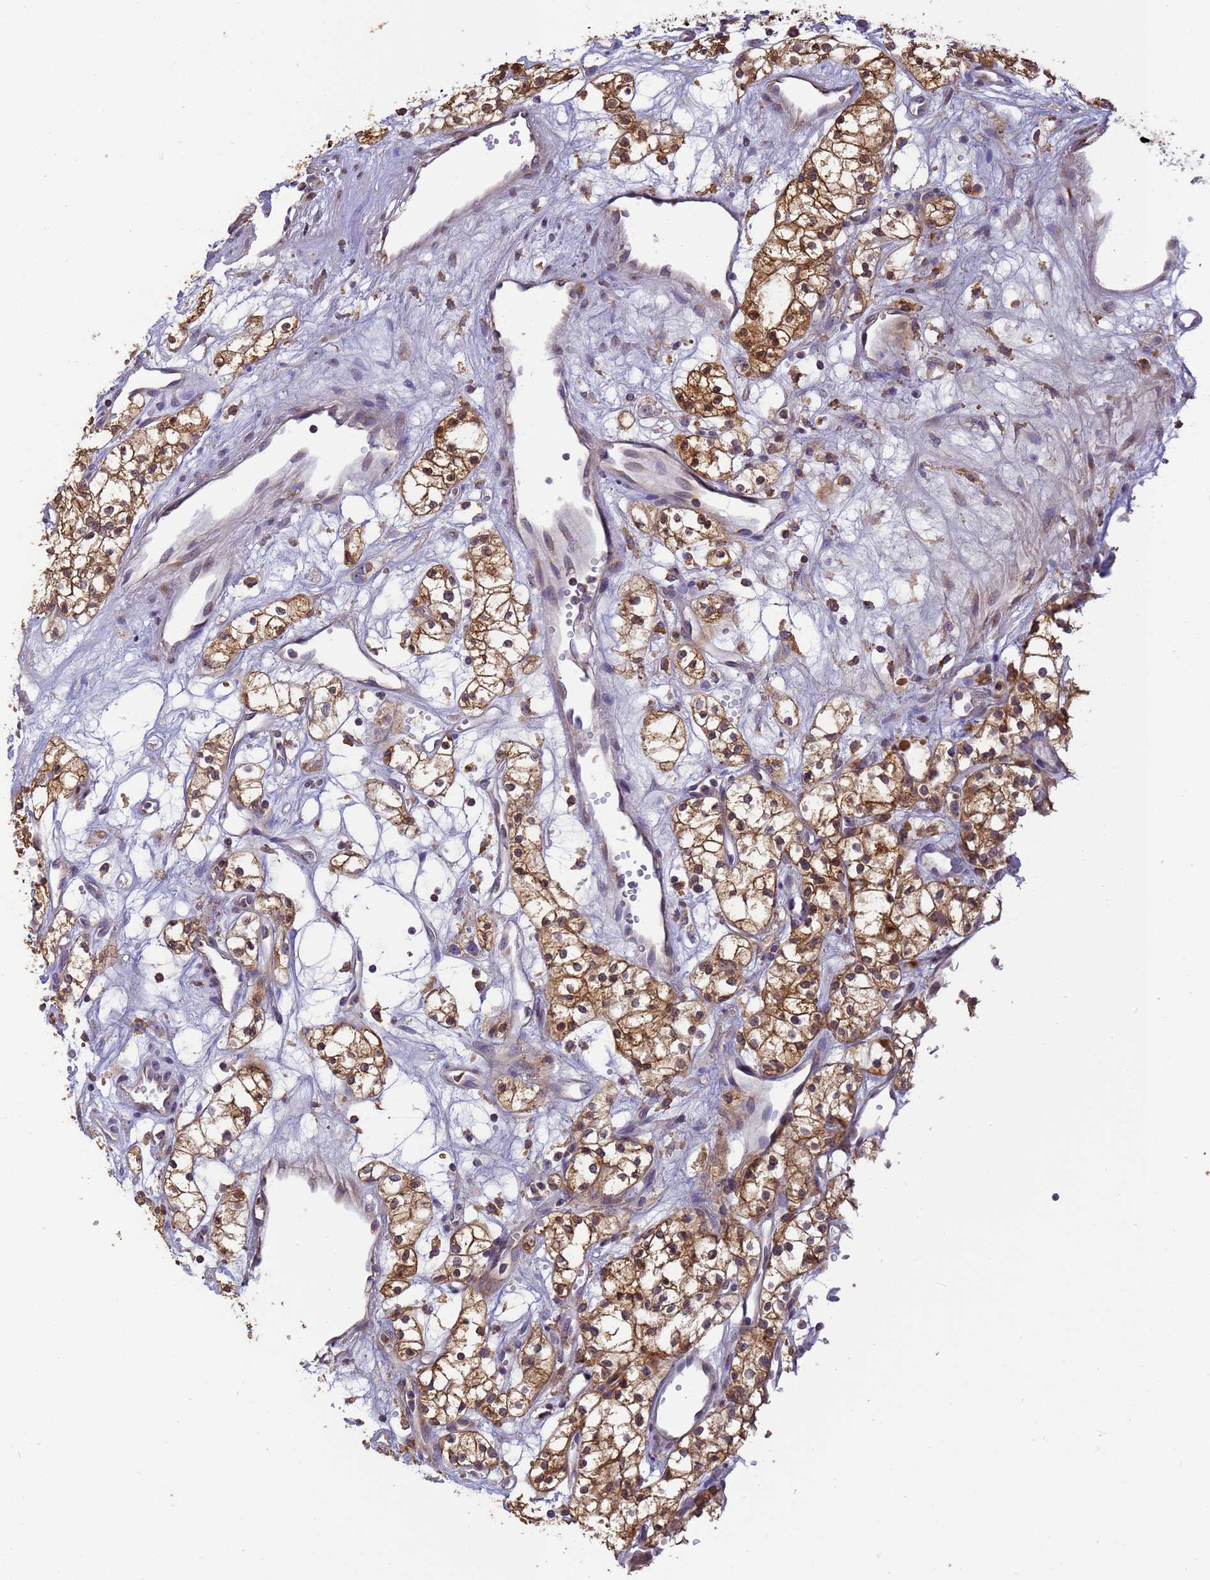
{"staining": {"intensity": "moderate", "quantity": ">75%", "location": "cytoplasmic/membranous"}, "tissue": "renal cancer", "cell_type": "Tumor cells", "image_type": "cancer", "snomed": [{"axis": "morphology", "description": "Adenocarcinoma, NOS"}, {"axis": "topography", "description": "Kidney"}], "caption": "The histopathology image demonstrates a brown stain indicating the presence of a protein in the cytoplasmic/membranous of tumor cells in renal cancer (adenocarcinoma). (DAB IHC, brown staining for protein, blue staining for nuclei).", "gene": "M6PR", "patient": {"sex": "male", "age": 59}}